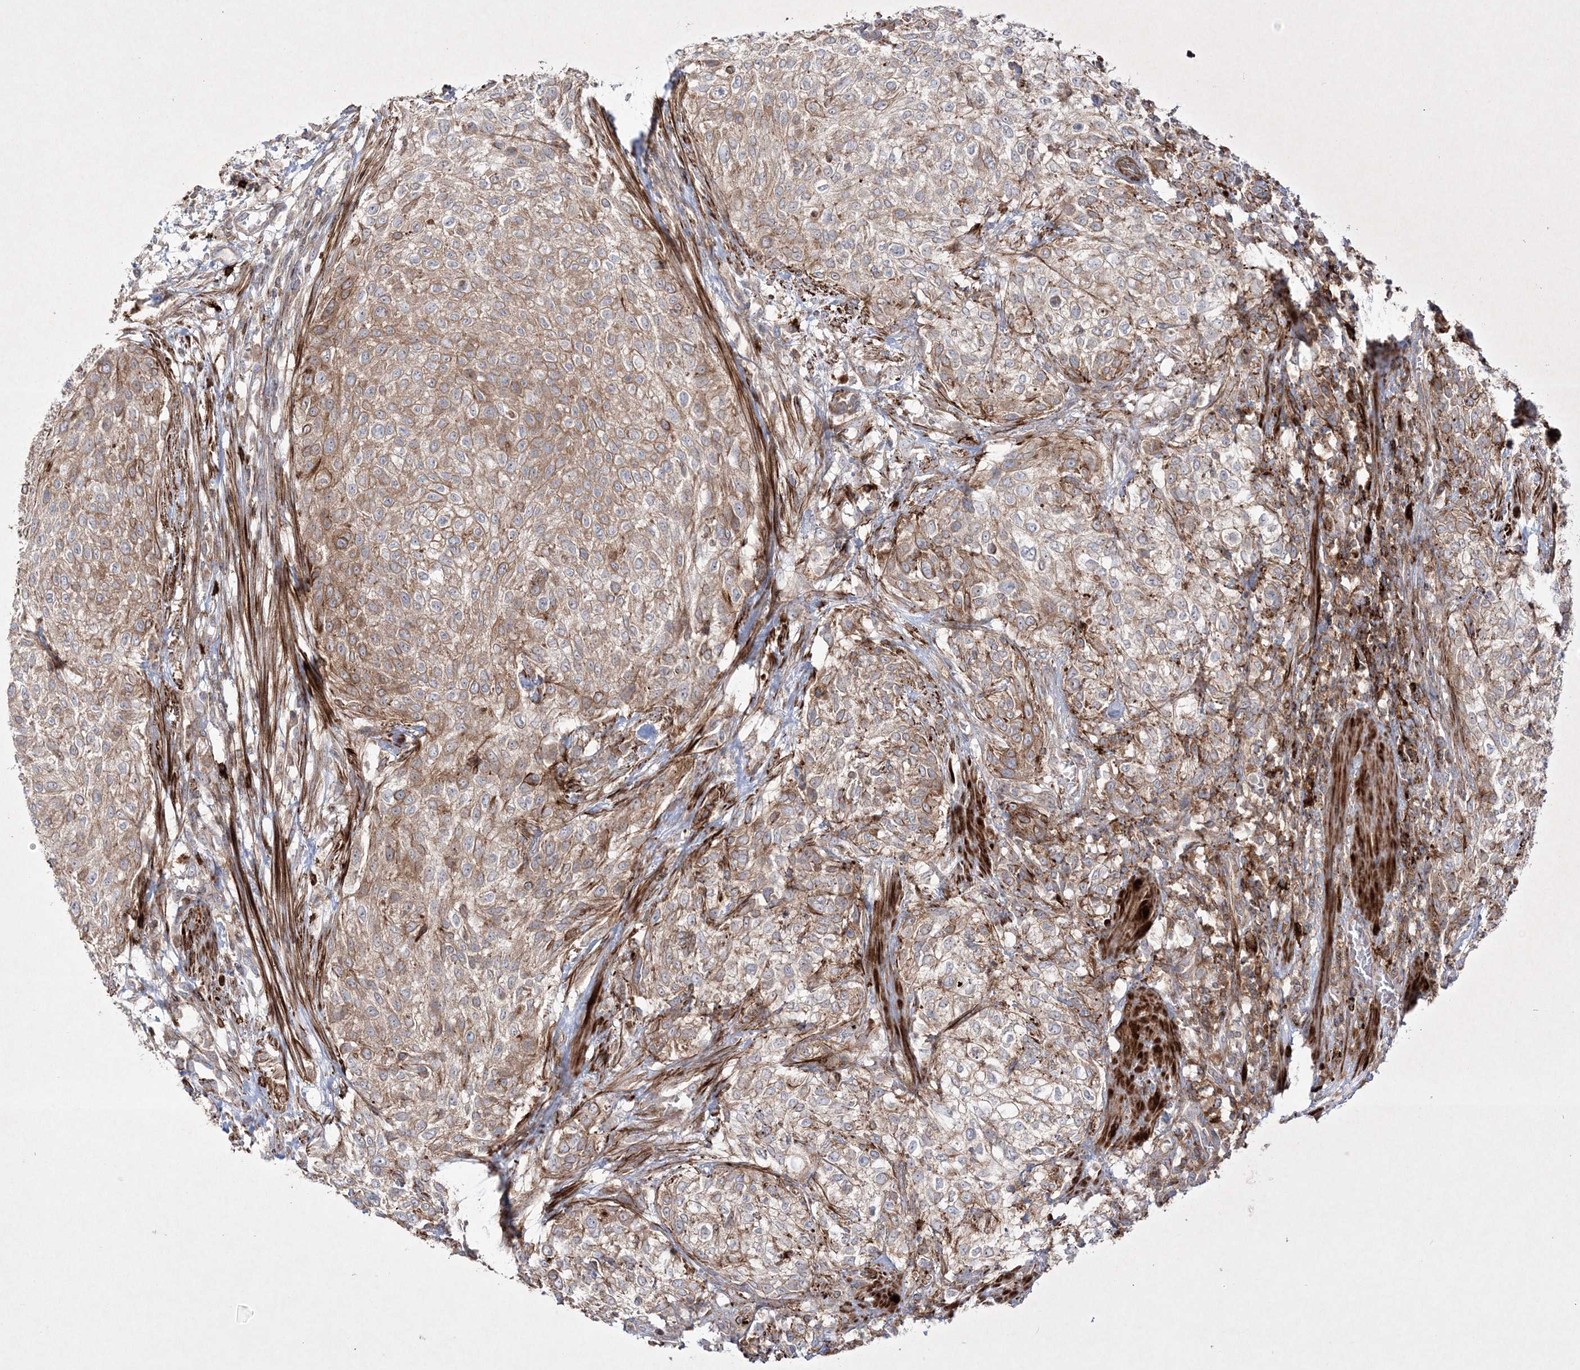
{"staining": {"intensity": "moderate", "quantity": ">75%", "location": "cytoplasmic/membranous"}, "tissue": "urothelial cancer", "cell_type": "Tumor cells", "image_type": "cancer", "snomed": [{"axis": "morphology", "description": "Urothelial carcinoma, High grade"}, {"axis": "topography", "description": "Urinary bladder"}], "caption": "Immunohistochemical staining of high-grade urothelial carcinoma reveals medium levels of moderate cytoplasmic/membranous expression in about >75% of tumor cells.", "gene": "RICTOR", "patient": {"sex": "male", "age": 35}}